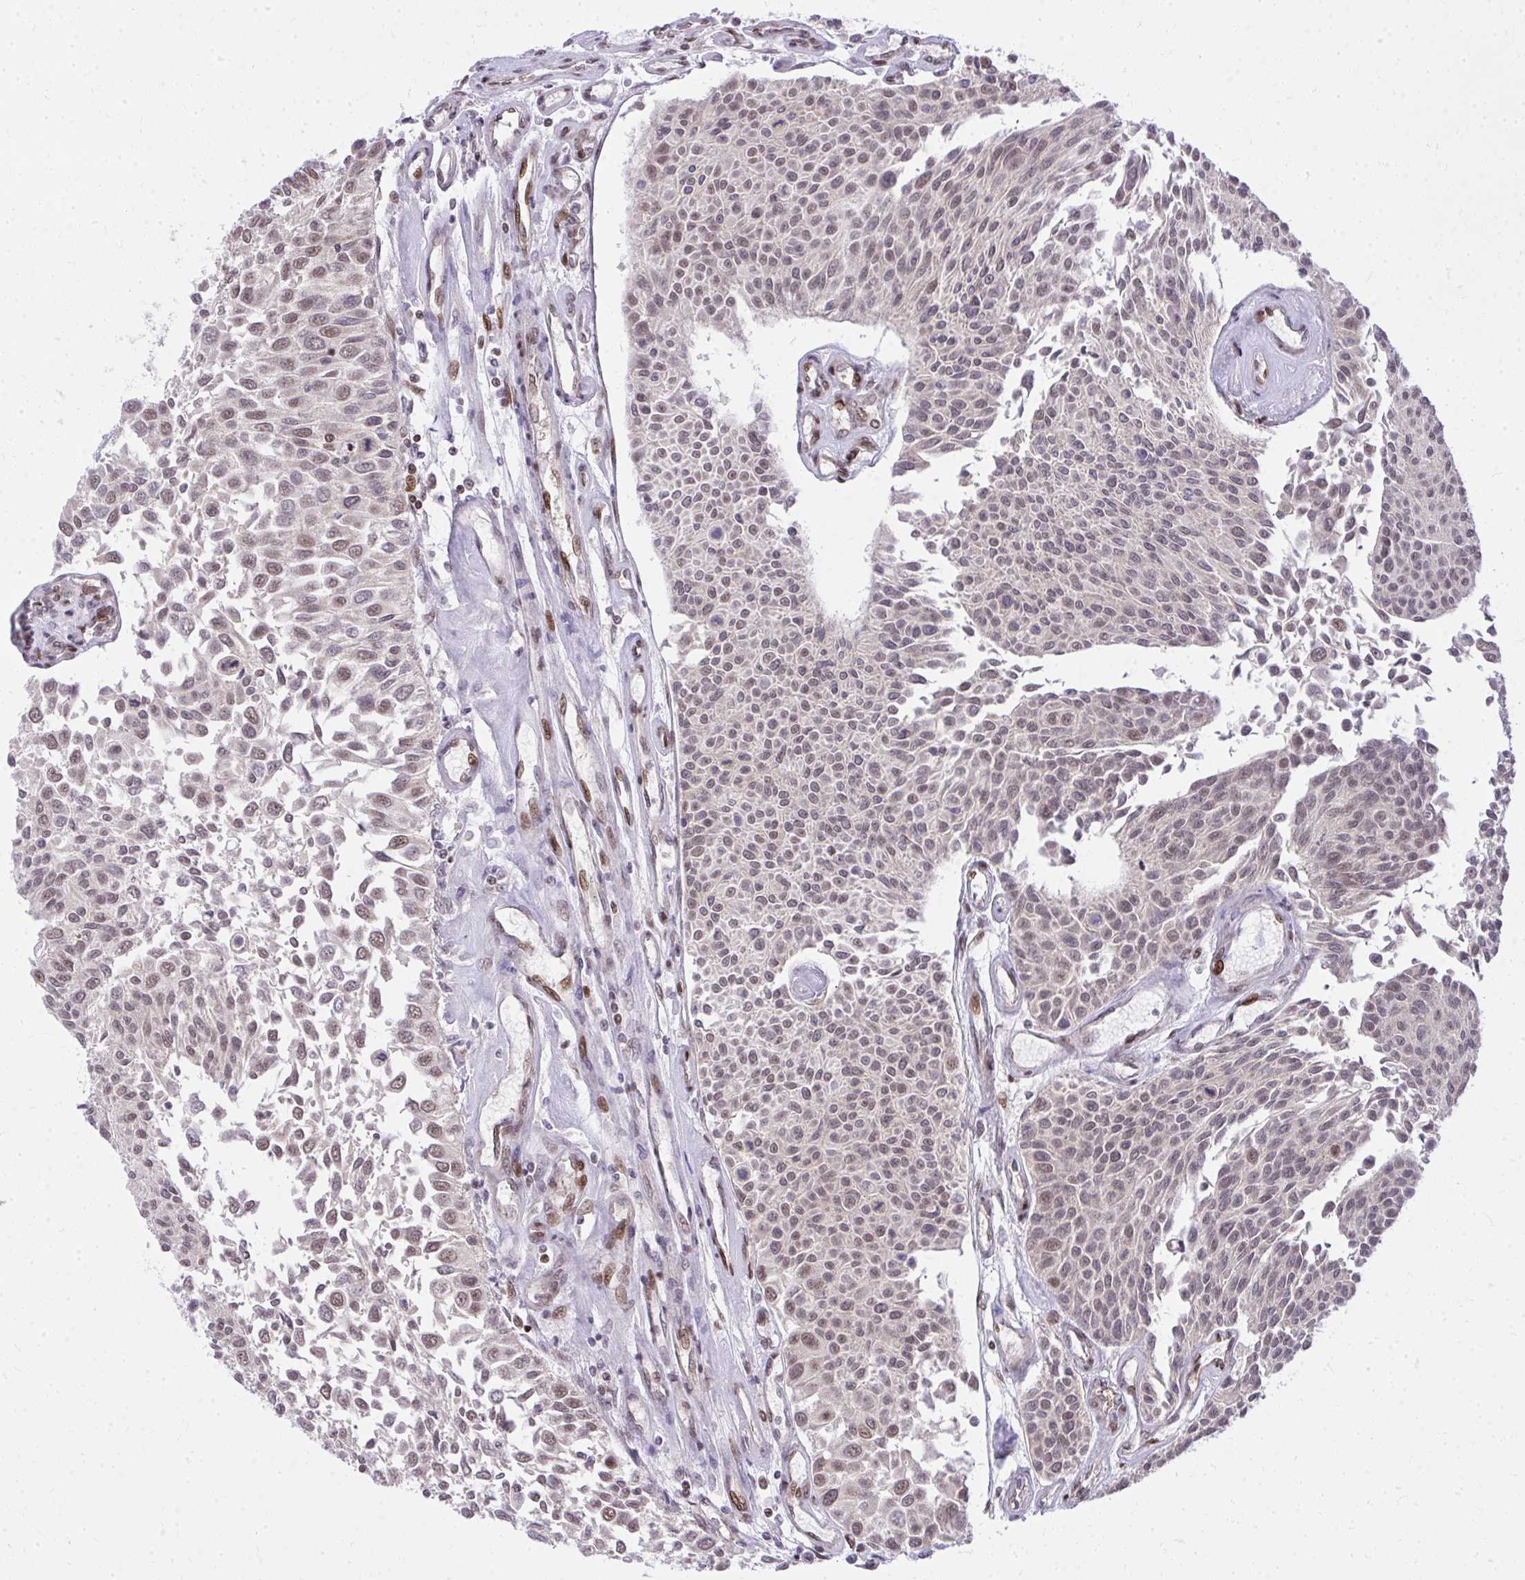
{"staining": {"intensity": "weak", "quantity": "25%-75%", "location": "nuclear"}, "tissue": "urothelial cancer", "cell_type": "Tumor cells", "image_type": "cancer", "snomed": [{"axis": "morphology", "description": "Urothelial carcinoma, NOS"}, {"axis": "topography", "description": "Urinary bladder"}], "caption": "Tumor cells show low levels of weak nuclear positivity in about 25%-75% of cells in urothelial cancer.", "gene": "PIGY", "patient": {"sex": "male", "age": 55}}